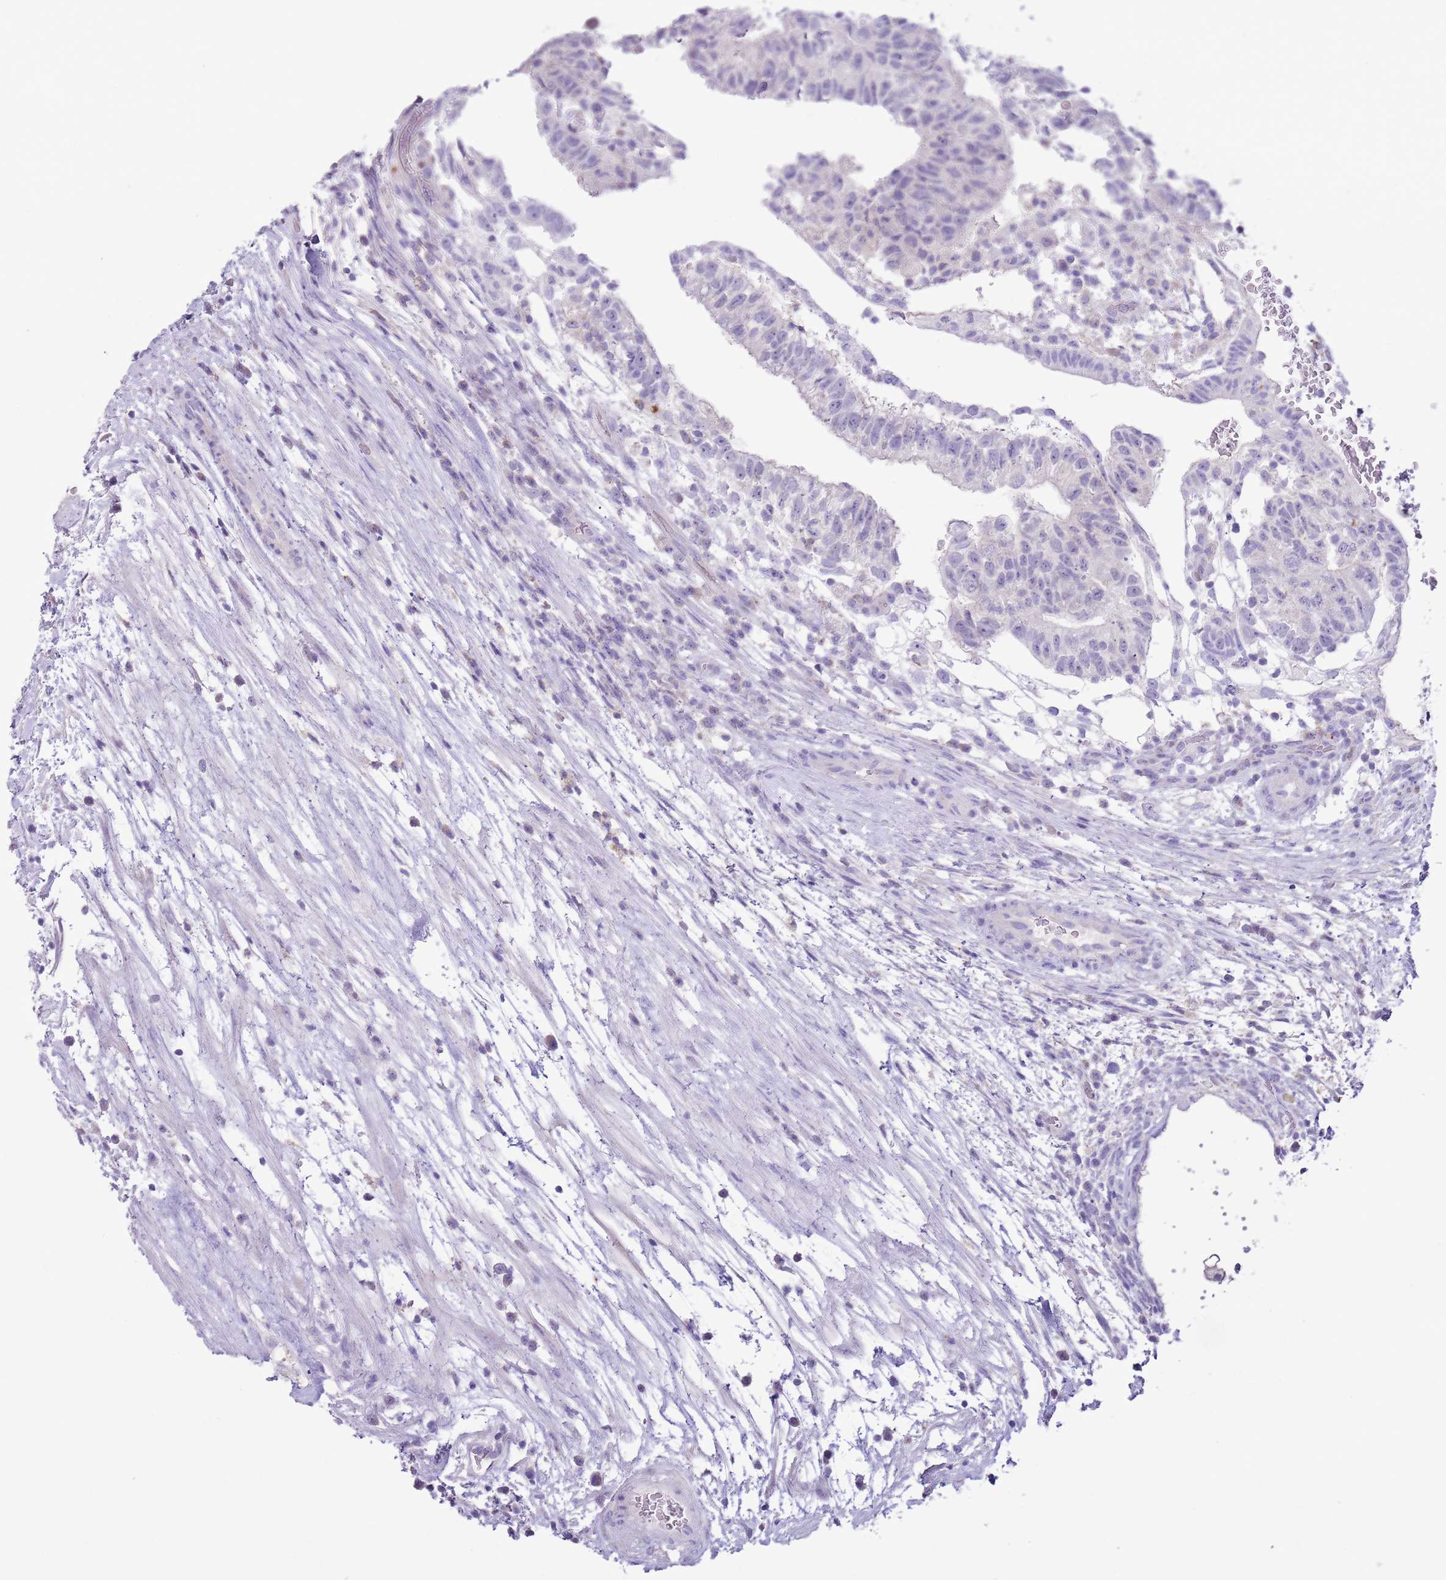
{"staining": {"intensity": "negative", "quantity": "none", "location": "none"}, "tissue": "testis cancer", "cell_type": "Tumor cells", "image_type": "cancer", "snomed": [{"axis": "morphology", "description": "Normal tissue, NOS"}, {"axis": "morphology", "description": "Carcinoma, Embryonal, NOS"}, {"axis": "topography", "description": "Testis"}], "caption": "Testis embryonal carcinoma stained for a protein using immunohistochemistry (IHC) shows no expression tumor cells.", "gene": "ZNF697", "patient": {"sex": "male", "age": 32}}